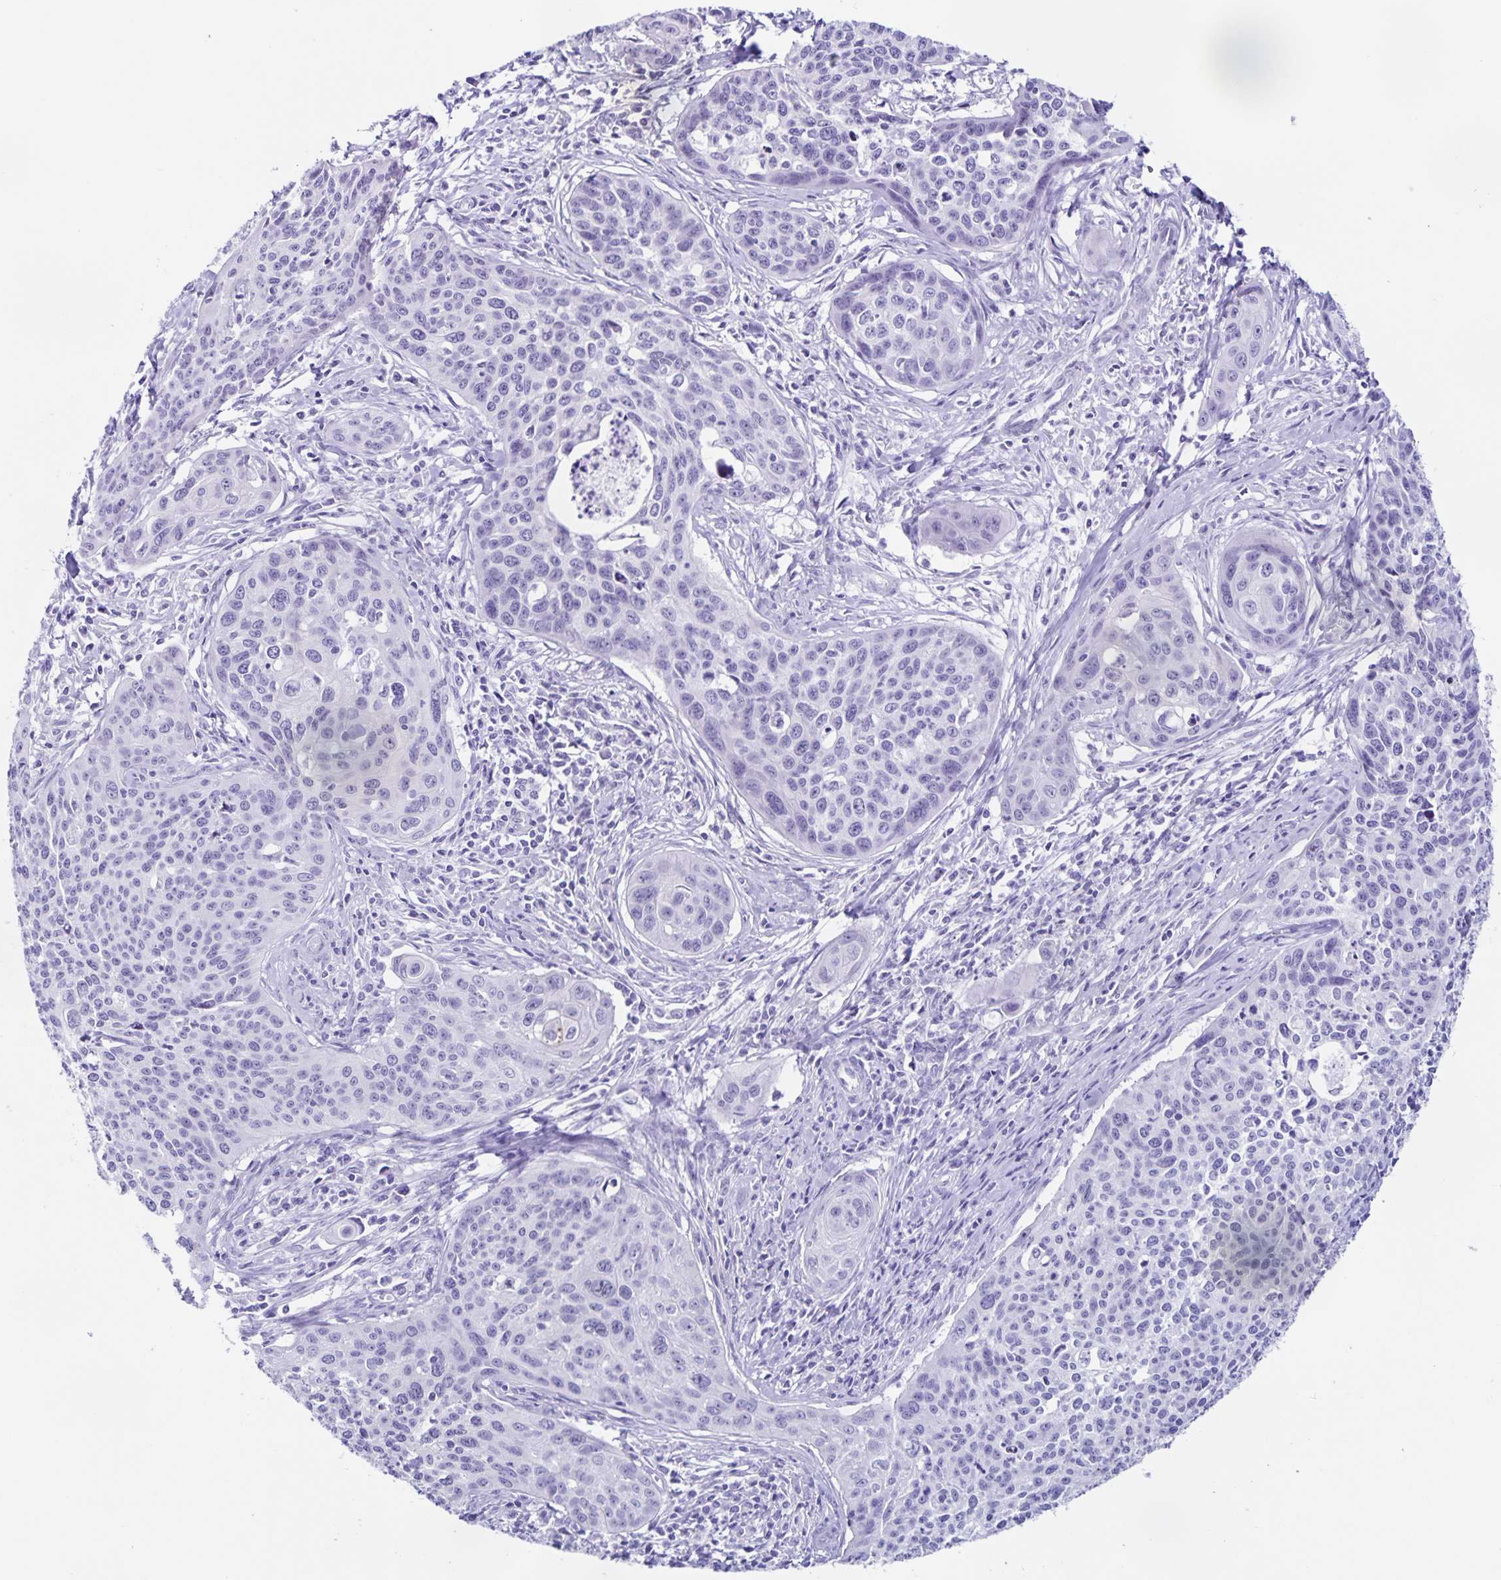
{"staining": {"intensity": "negative", "quantity": "none", "location": "none"}, "tissue": "cervical cancer", "cell_type": "Tumor cells", "image_type": "cancer", "snomed": [{"axis": "morphology", "description": "Squamous cell carcinoma, NOS"}, {"axis": "topography", "description": "Cervix"}], "caption": "This is an immunohistochemistry photomicrograph of human cervical squamous cell carcinoma. There is no staining in tumor cells.", "gene": "FAM170A", "patient": {"sex": "female", "age": 31}}